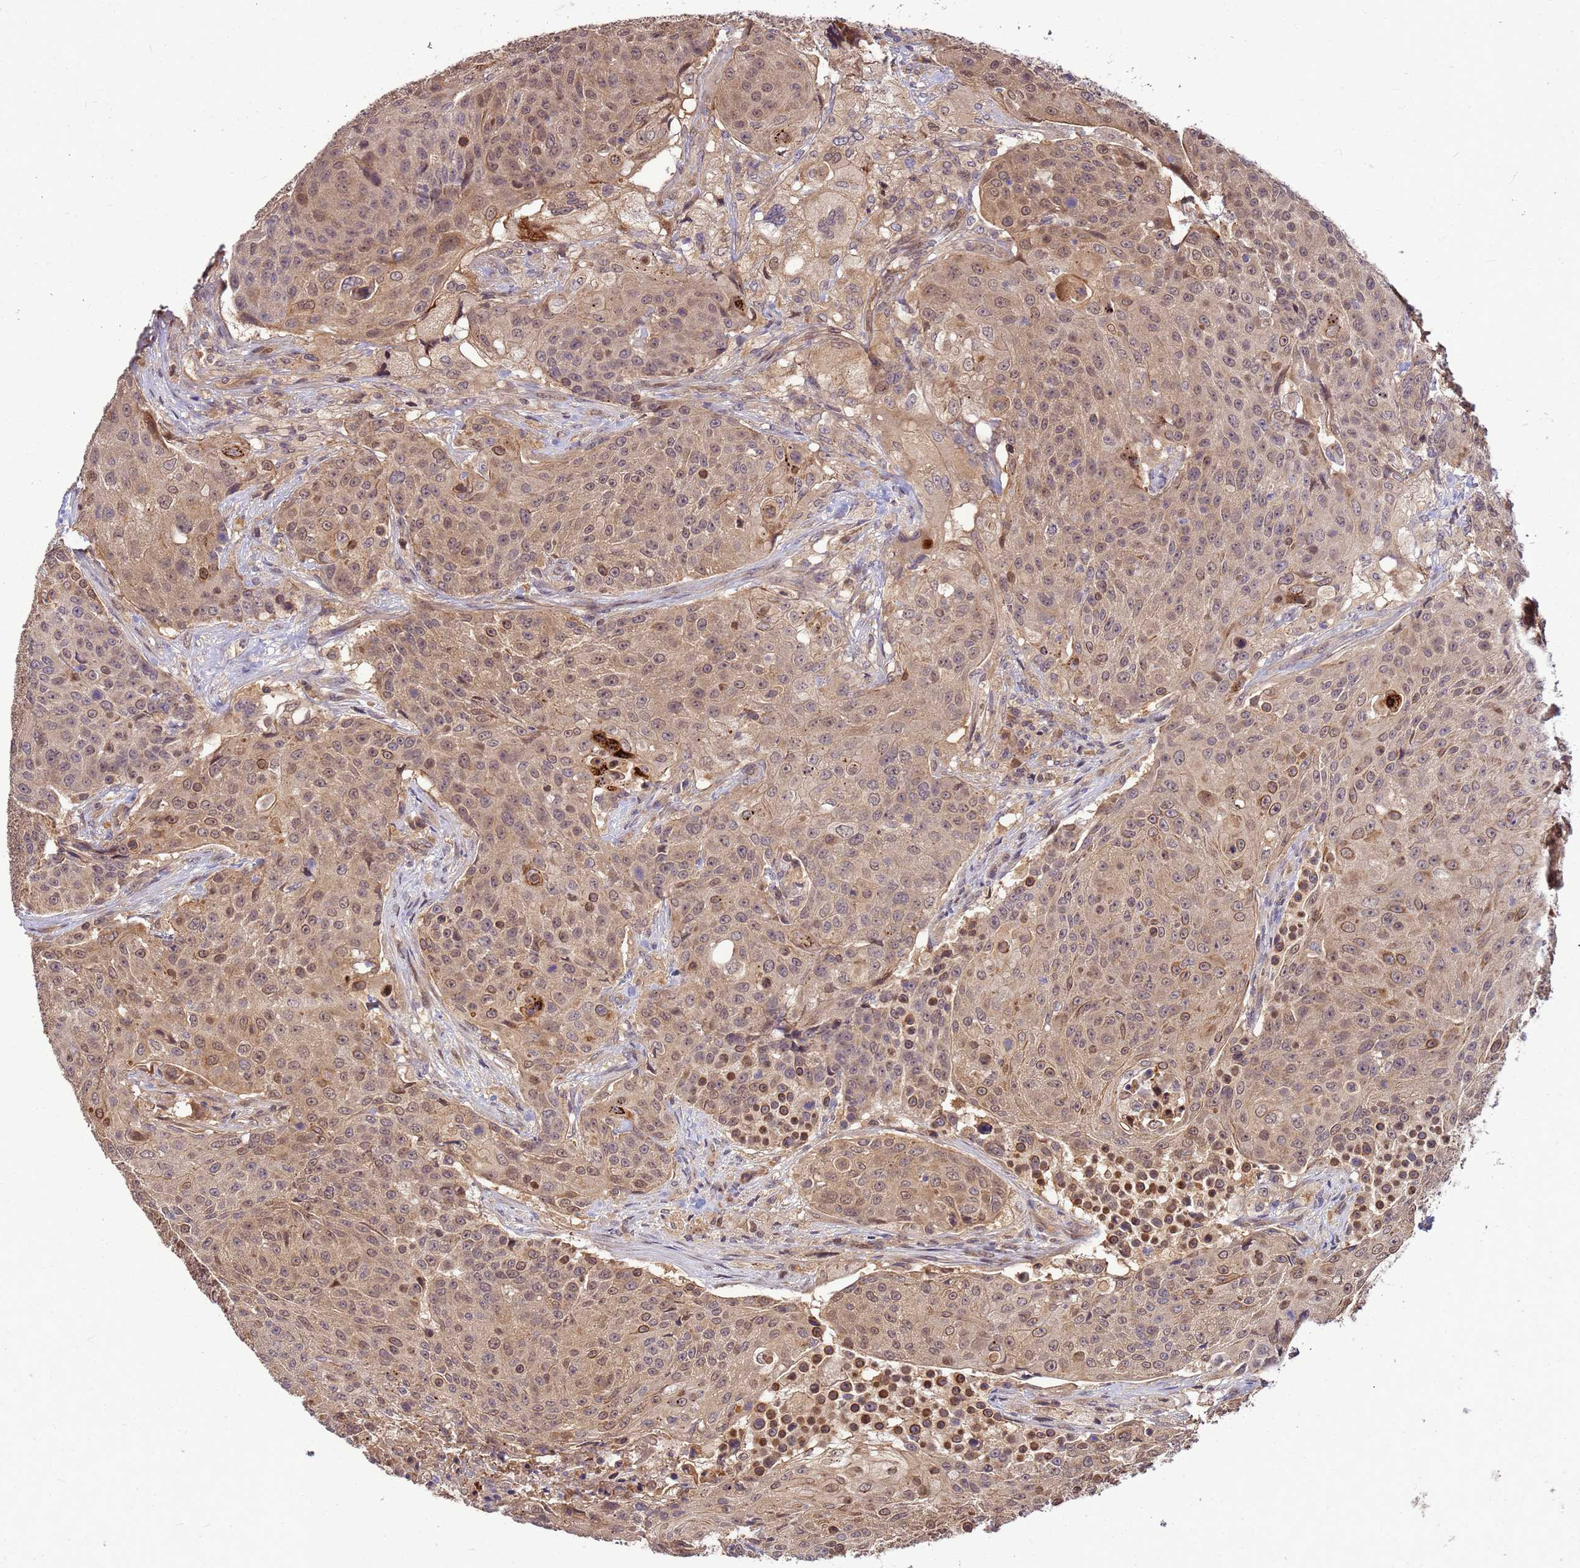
{"staining": {"intensity": "moderate", "quantity": ">75%", "location": "cytoplasmic/membranous,nuclear"}, "tissue": "urothelial cancer", "cell_type": "Tumor cells", "image_type": "cancer", "snomed": [{"axis": "morphology", "description": "Urothelial carcinoma, High grade"}, {"axis": "topography", "description": "Urinary bladder"}], "caption": "This photomicrograph exhibits IHC staining of urothelial cancer, with medium moderate cytoplasmic/membranous and nuclear staining in about >75% of tumor cells.", "gene": "DUS4L", "patient": {"sex": "female", "age": 63}}